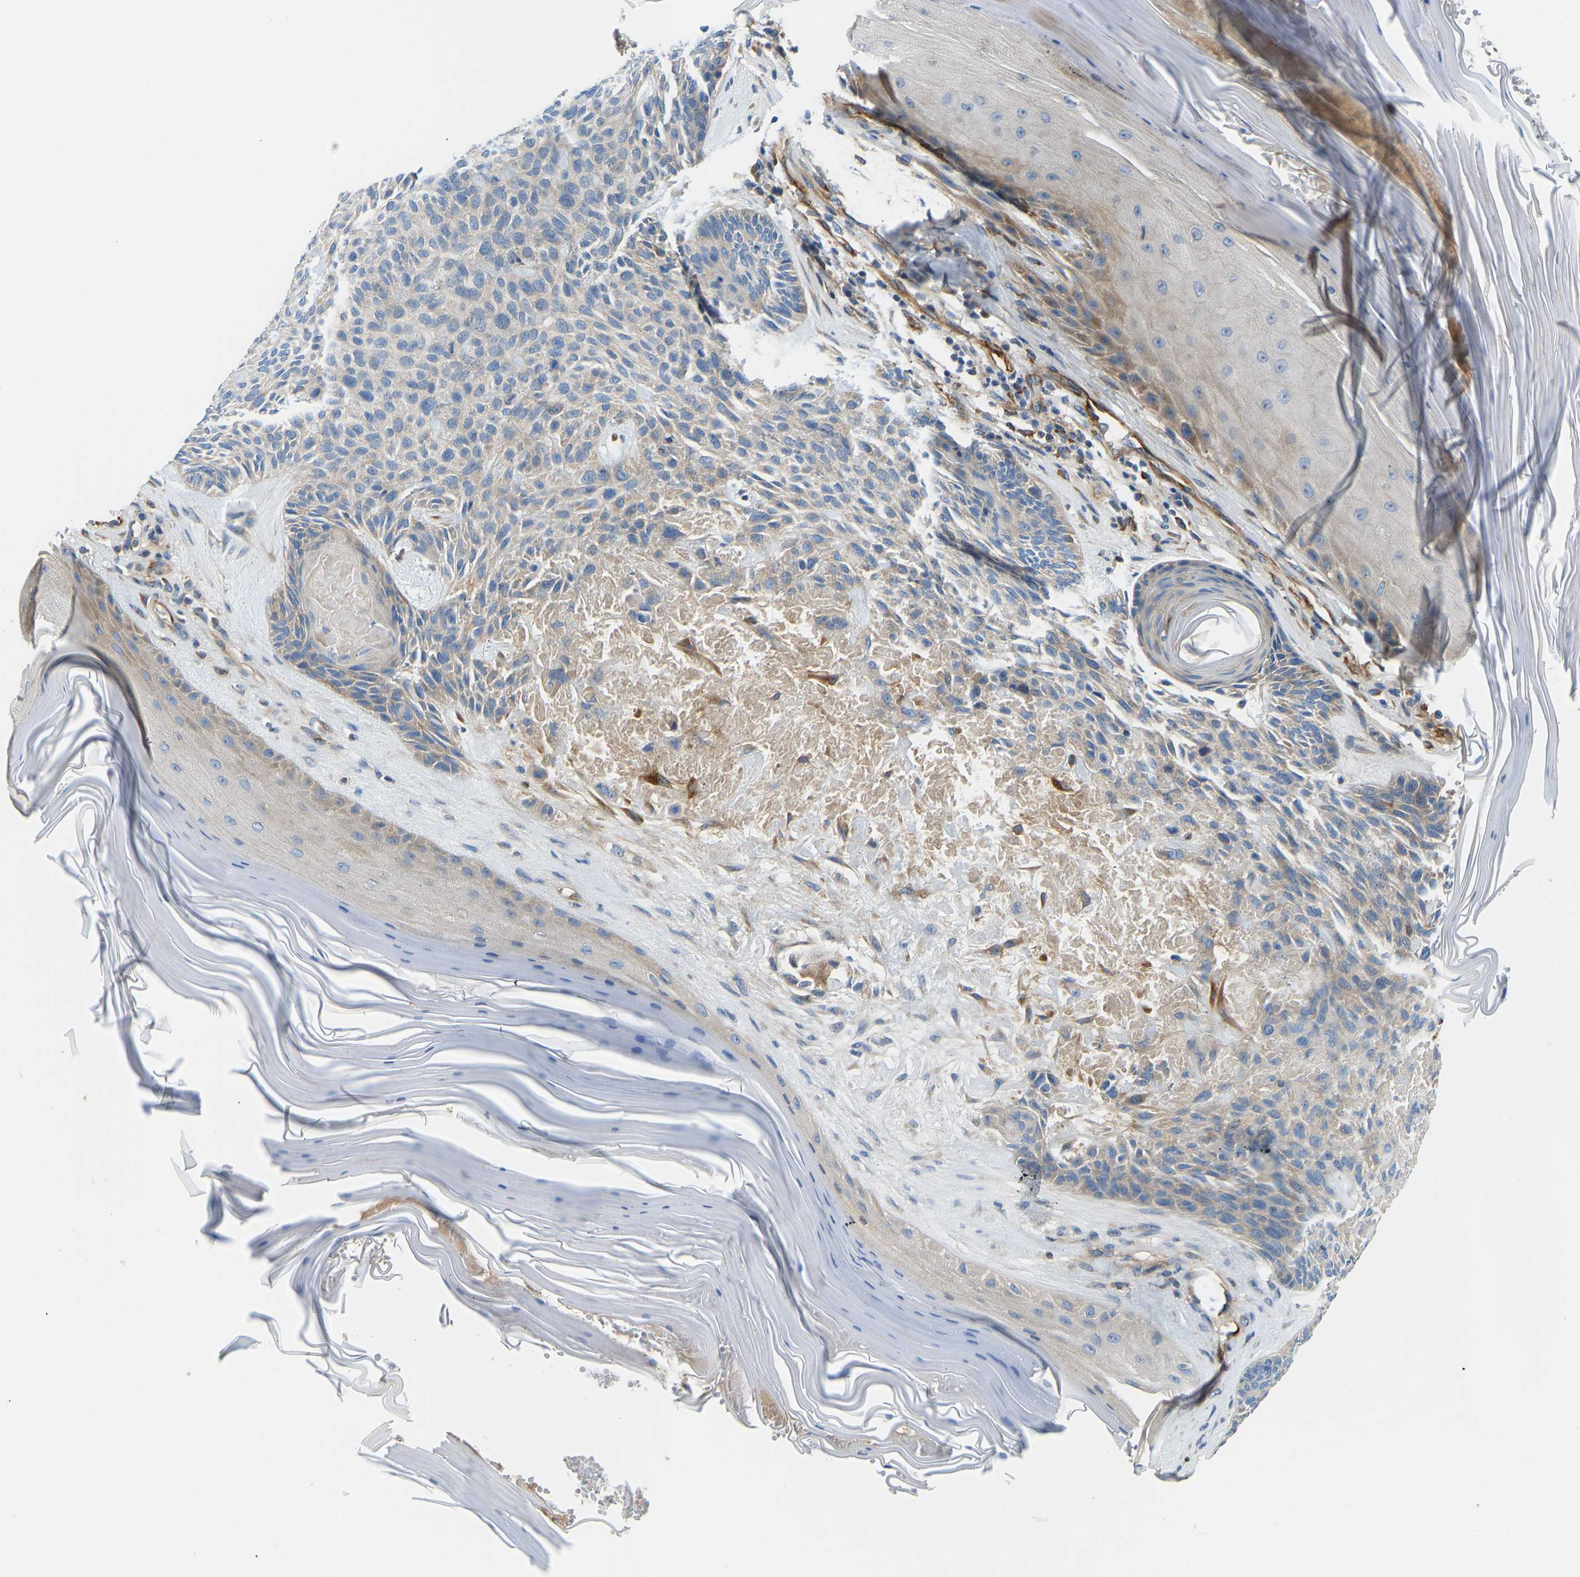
{"staining": {"intensity": "weak", "quantity": "<25%", "location": "cytoplasmic/membranous"}, "tissue": "skin cancer", "cell_type": "Tumor cells", "image_type": "cancer", "snomed": [{"axis": "morphology", "description": "Basal cell carcinoma"}, {"axis": "topography", "description": "Skin"}], "caption": "Tumor cells show no significant expression in skin basal cell carcinoma.", "gene": "COL15A1", "patient": {"sex": "male", "age": 55}}